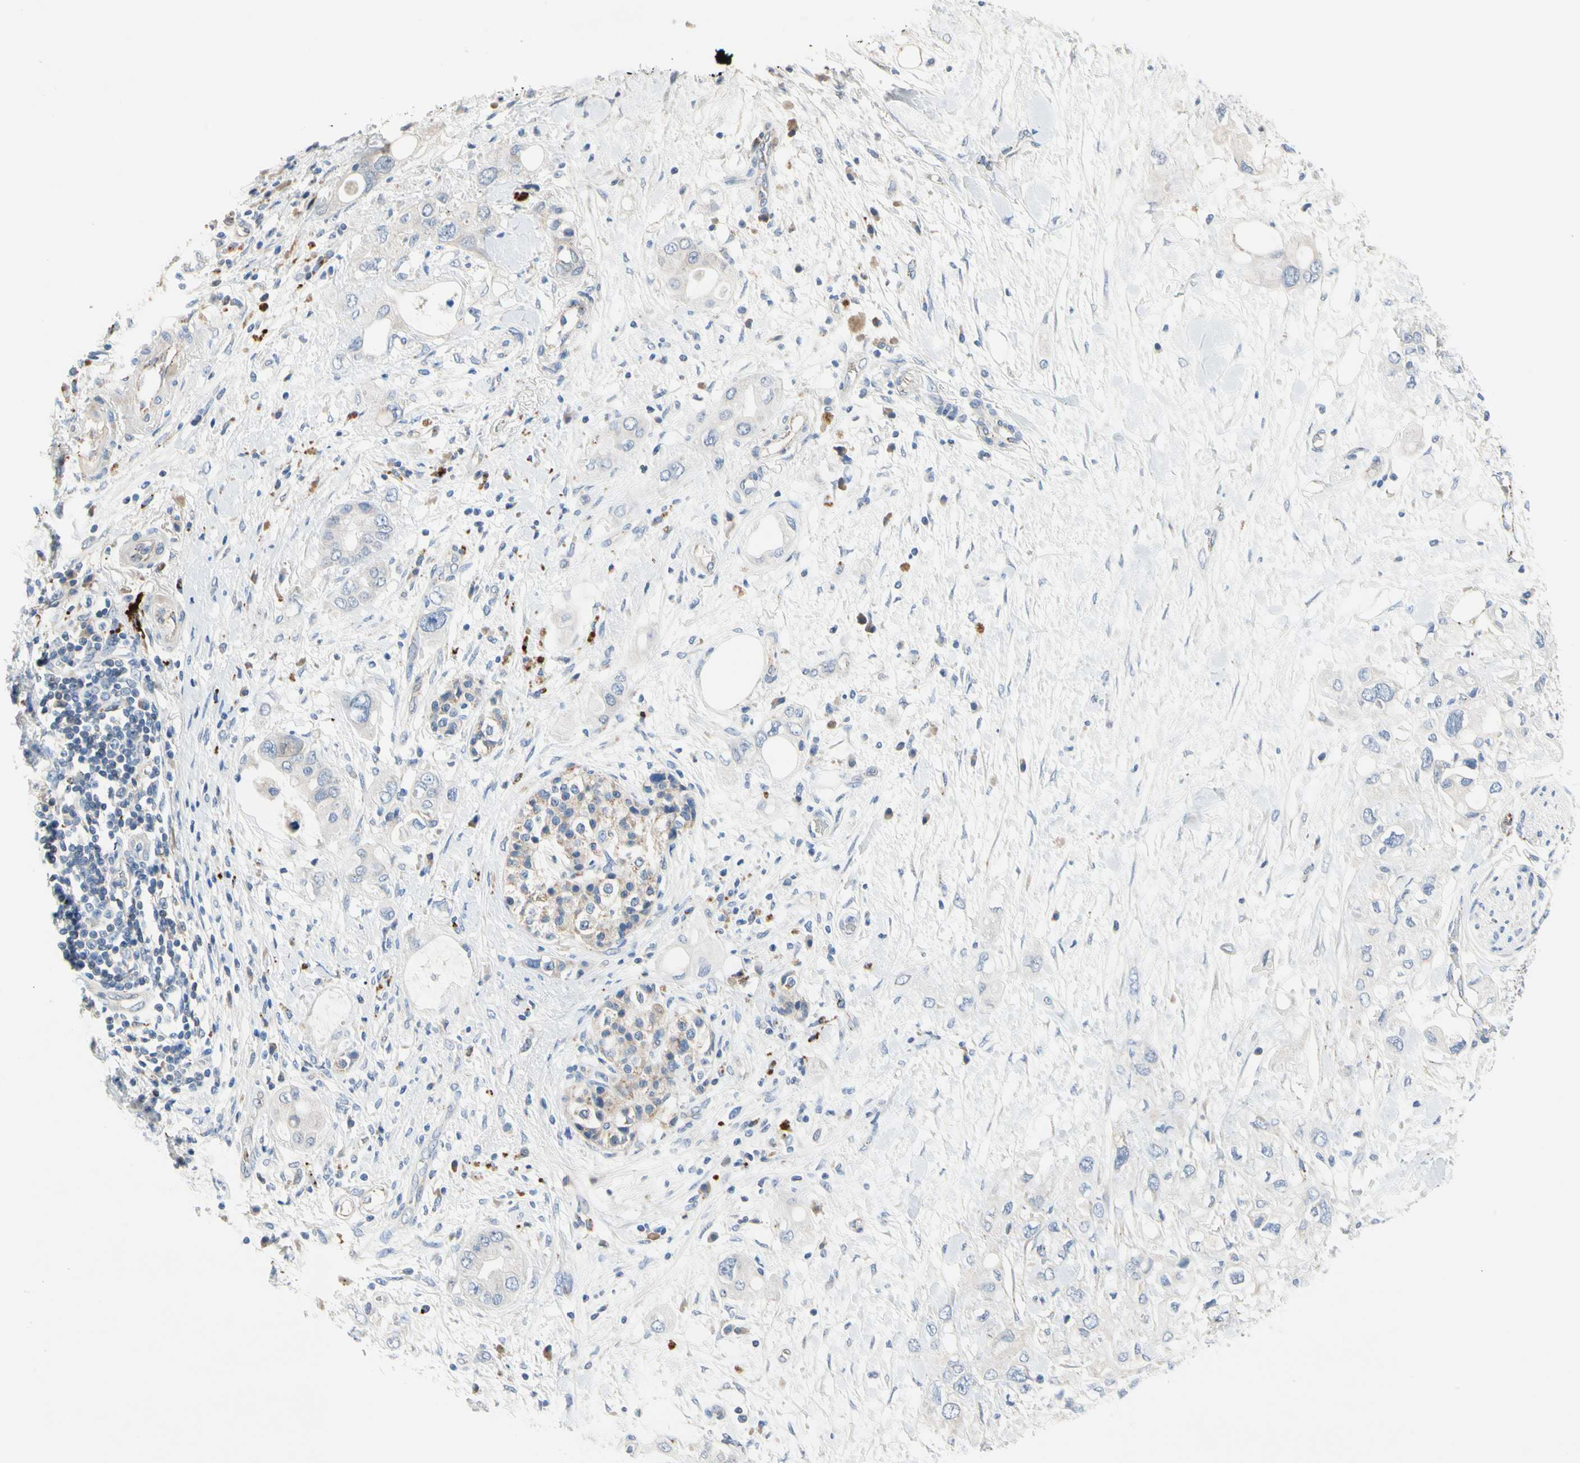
{"staining": {"intensity": "negative", "quantity": "none", "location": "none"}, "tissue": "pancreatic cancer", "cell_type": "Tumor cells", "image_type": "cancer", "snomed": [{"axis": "morphology", "description": "Adenocarcinoma, NOS"}, {"axis": "topography", "description": "Pancreas"}], "caption": "Immunohistochemistry (IHC) of human pancreatic cancer exhibits no positivity in tumor cells. (DAB IHC, high magnification).", "gene": "RETSAT", "patient": {"sex": "female", "age": 56}}